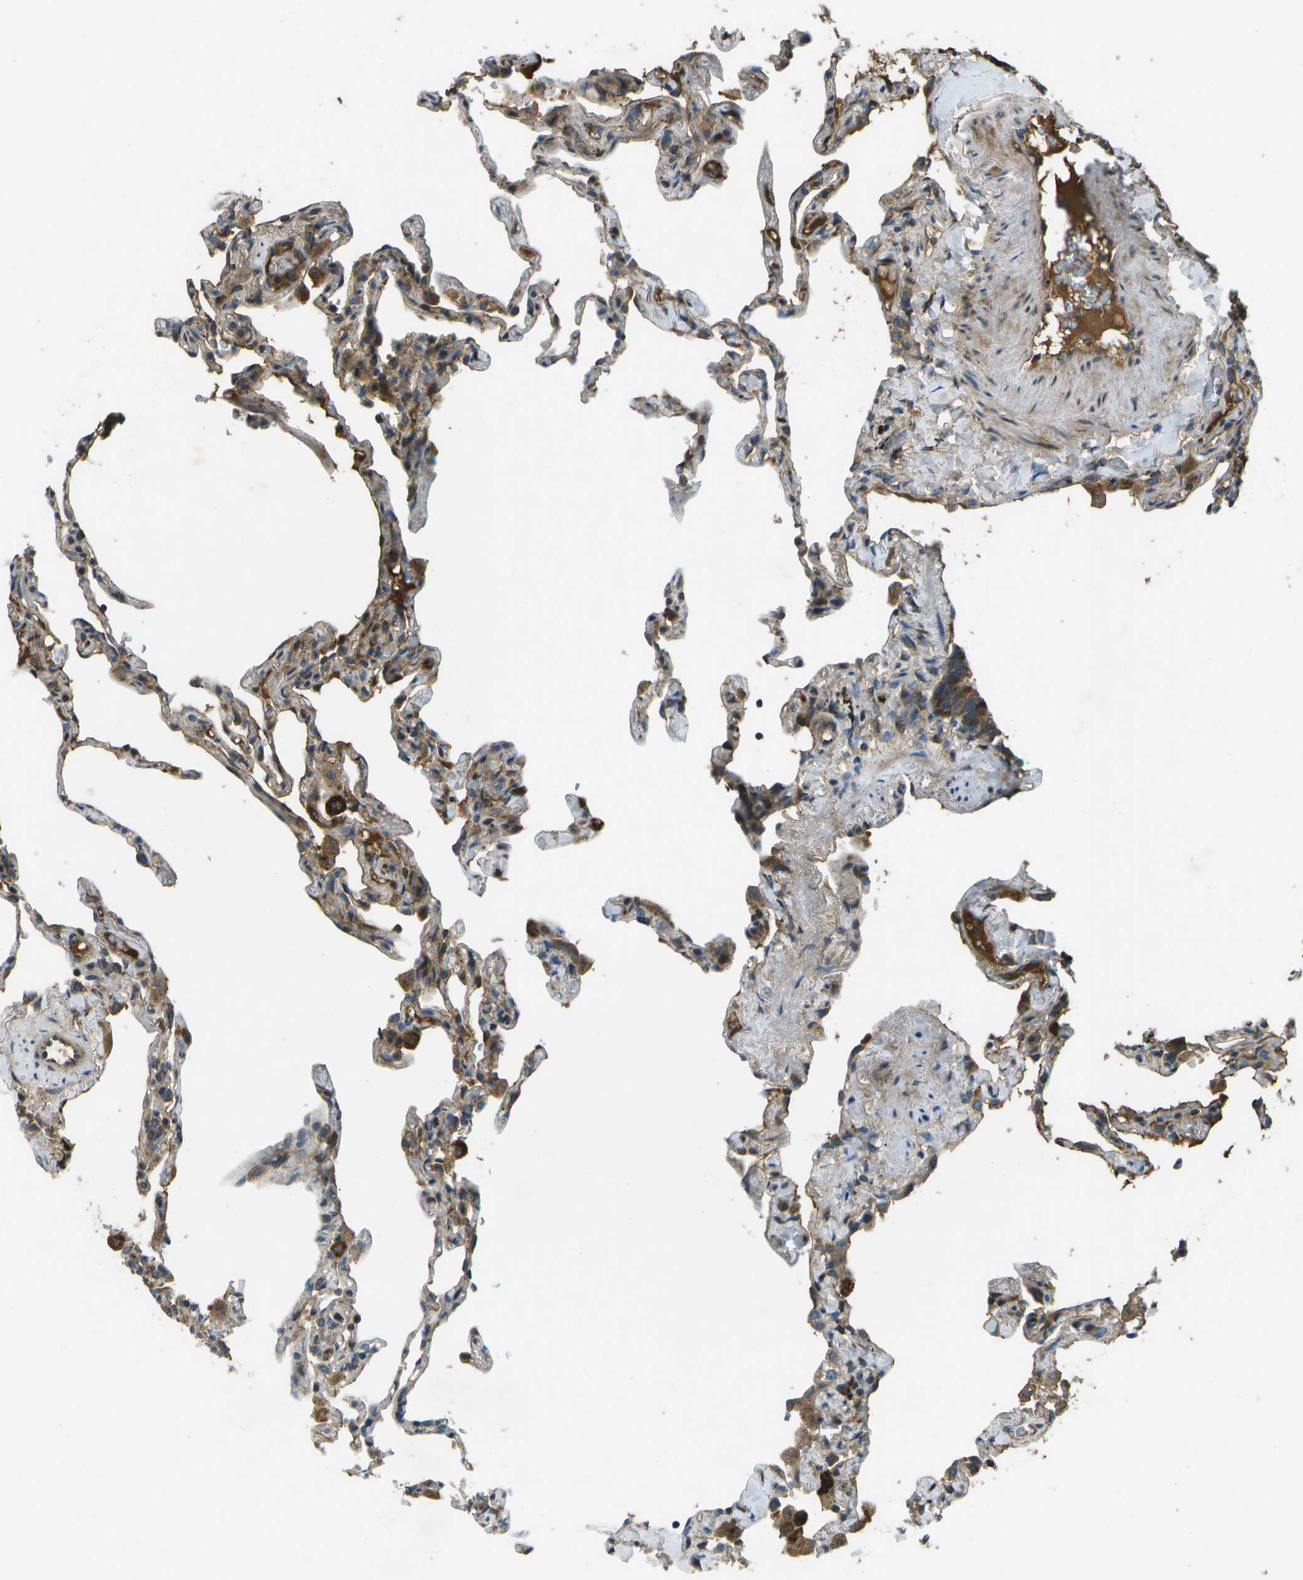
{"staining": {"intensity": "moderate", "quantity": "25%-75%", "location": "cytoplasmic/membranous"}, "tissue": "lung", "cell_type": "Alveolar cells", "image_type": "normal", "snomed": [{"axis": "morphology", "description": "Normal tissue, NOS"}, {"axis": "topography", "description": "Lung"}], "caption": "Immunohistochemical staining of benign human lung demonstrates medium levels of moderate cytoplasmic/membranous positivity in about 25%-75% of alveolar cells. (brown staining indicates protein expression, while blue staining denotes nuclei).", "gene": "PXYLP1", "patient": {"sex": "male", "age": 59}}